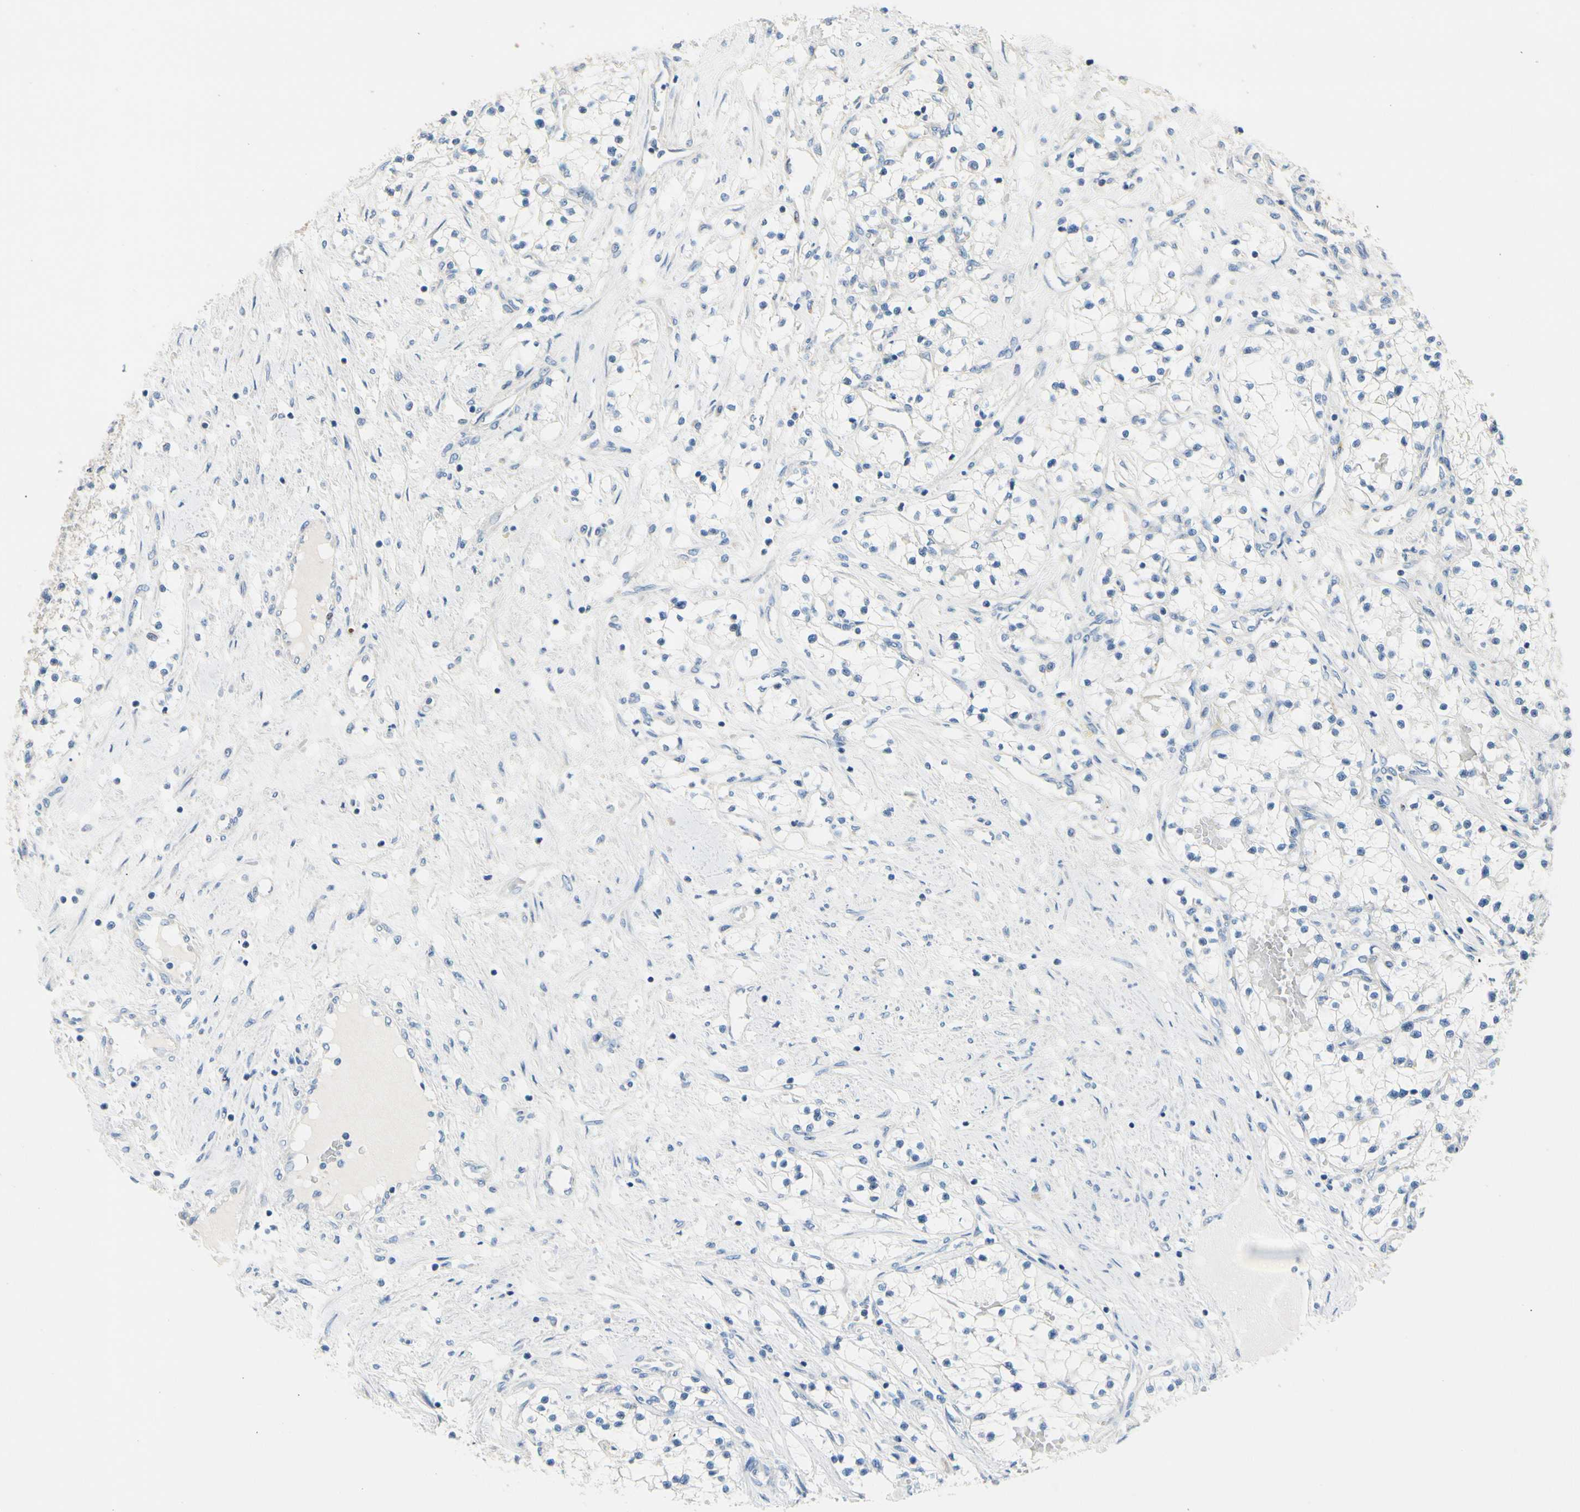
{"staining": {"intensity": "weak", "quantity": "<25%", "location": "cytoplasmic/membranous"}, "tissue": "renal cancer", "cell_type": "Tumor cells", "image_type": "cancer", "snomed": [{"axis": "morphology", "description": "Adenocarcinoma, NOS"}, {"axis": "topography", "description": "Kidney"}], "caption": "This is an IHC histopathology image of human renal cancer. There is no expression in tumor cells.", "gene": "CKAP2", "patient": {"sex": "male", "age": 68}}